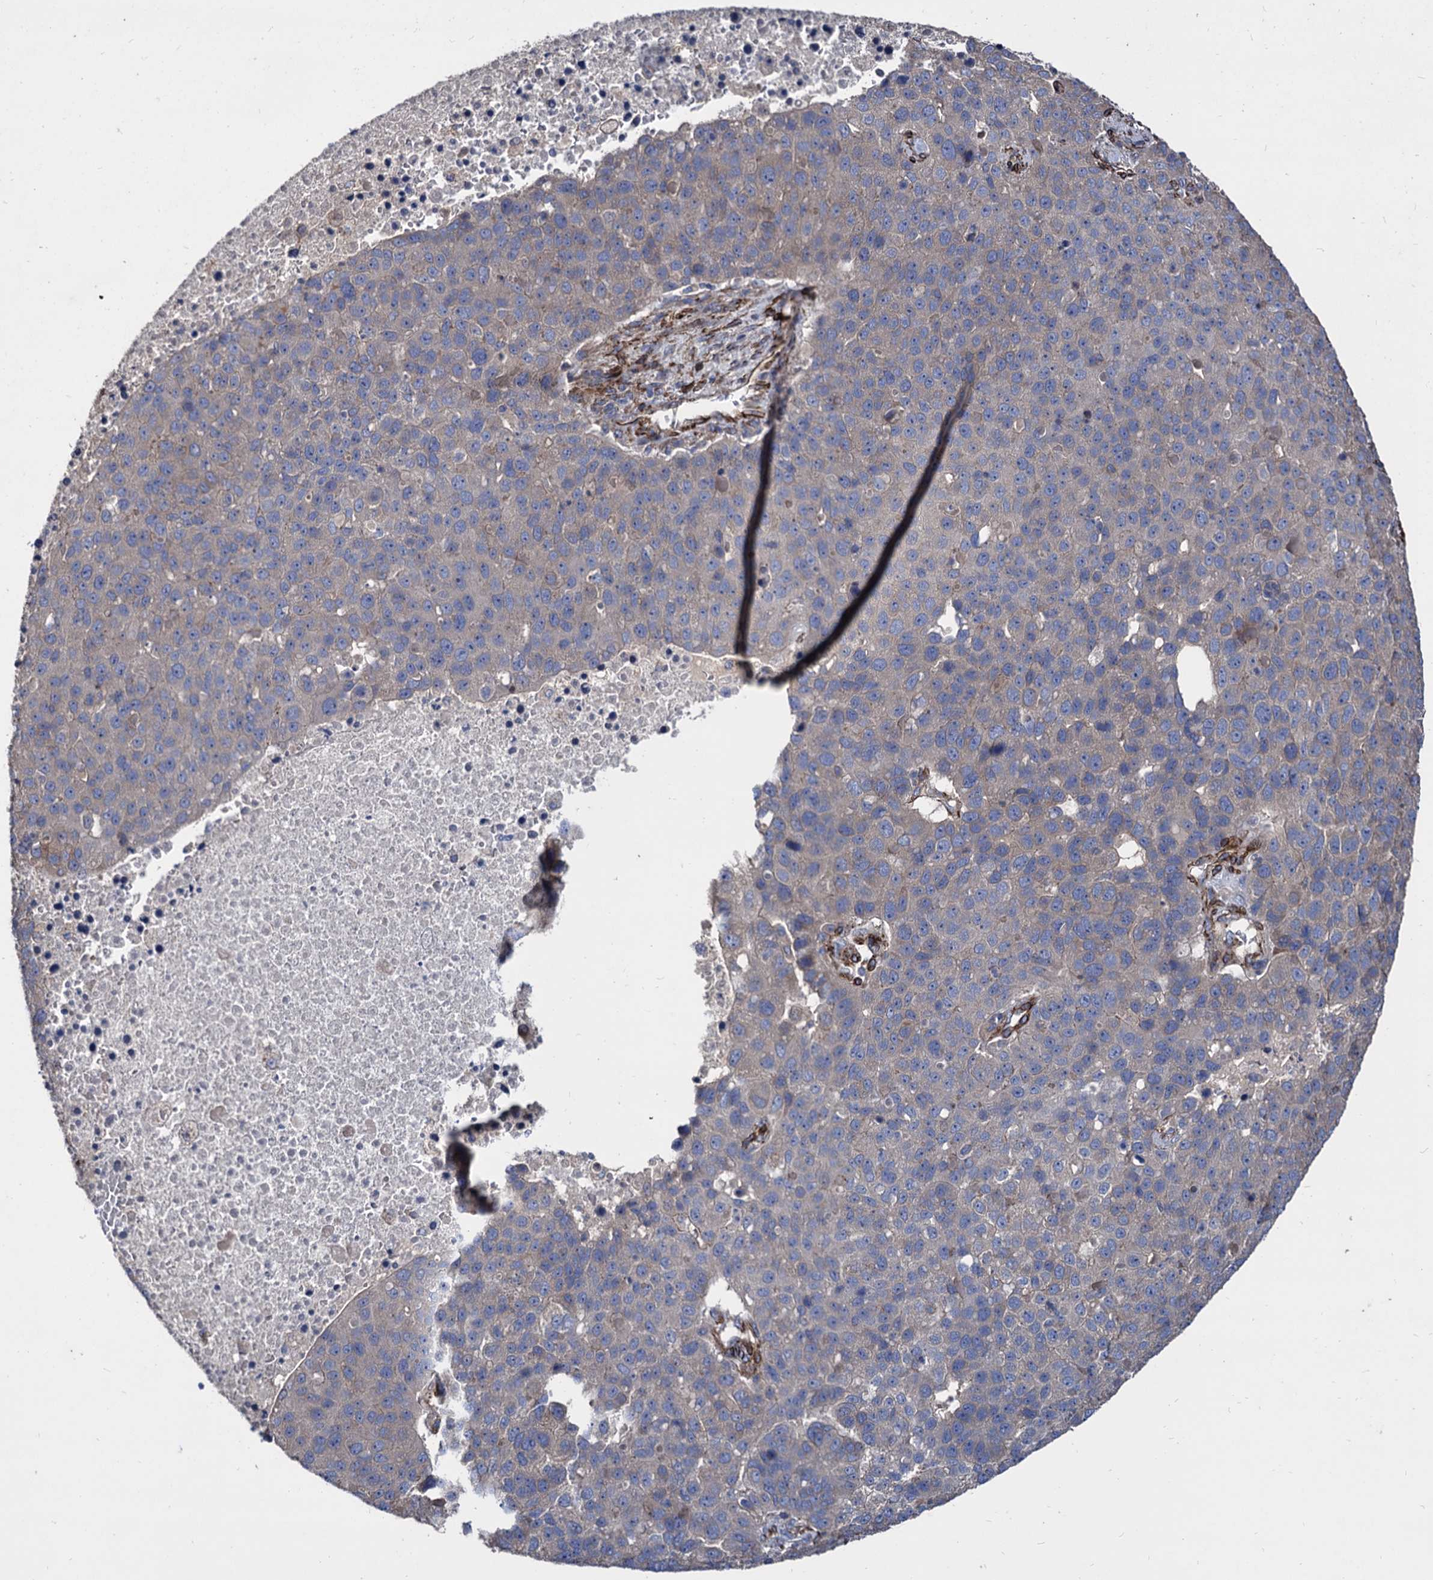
{"staining": {"intensity": "weak", "quantity": "25%-75%", "location": "cytoplasmic/membranous"}, "tissue": "pancreatic cancer", "cell_type": "Tumor cells", "image_type": "cancer", "snomed": [{"axis": "morphology", "description": "Adenocarcinoma, NOS"}, {"axis": "topography", "description": "Pancreas"}], "caption": "Immunohistochemical staining of human pancreatic adenocarcinoma displays low levels of weak cytoplasmic/membranous expression in approximately 25%-75% of tumor cells.", "gene": "WDR11", "patient": {"sex": "female", "age": 61}}